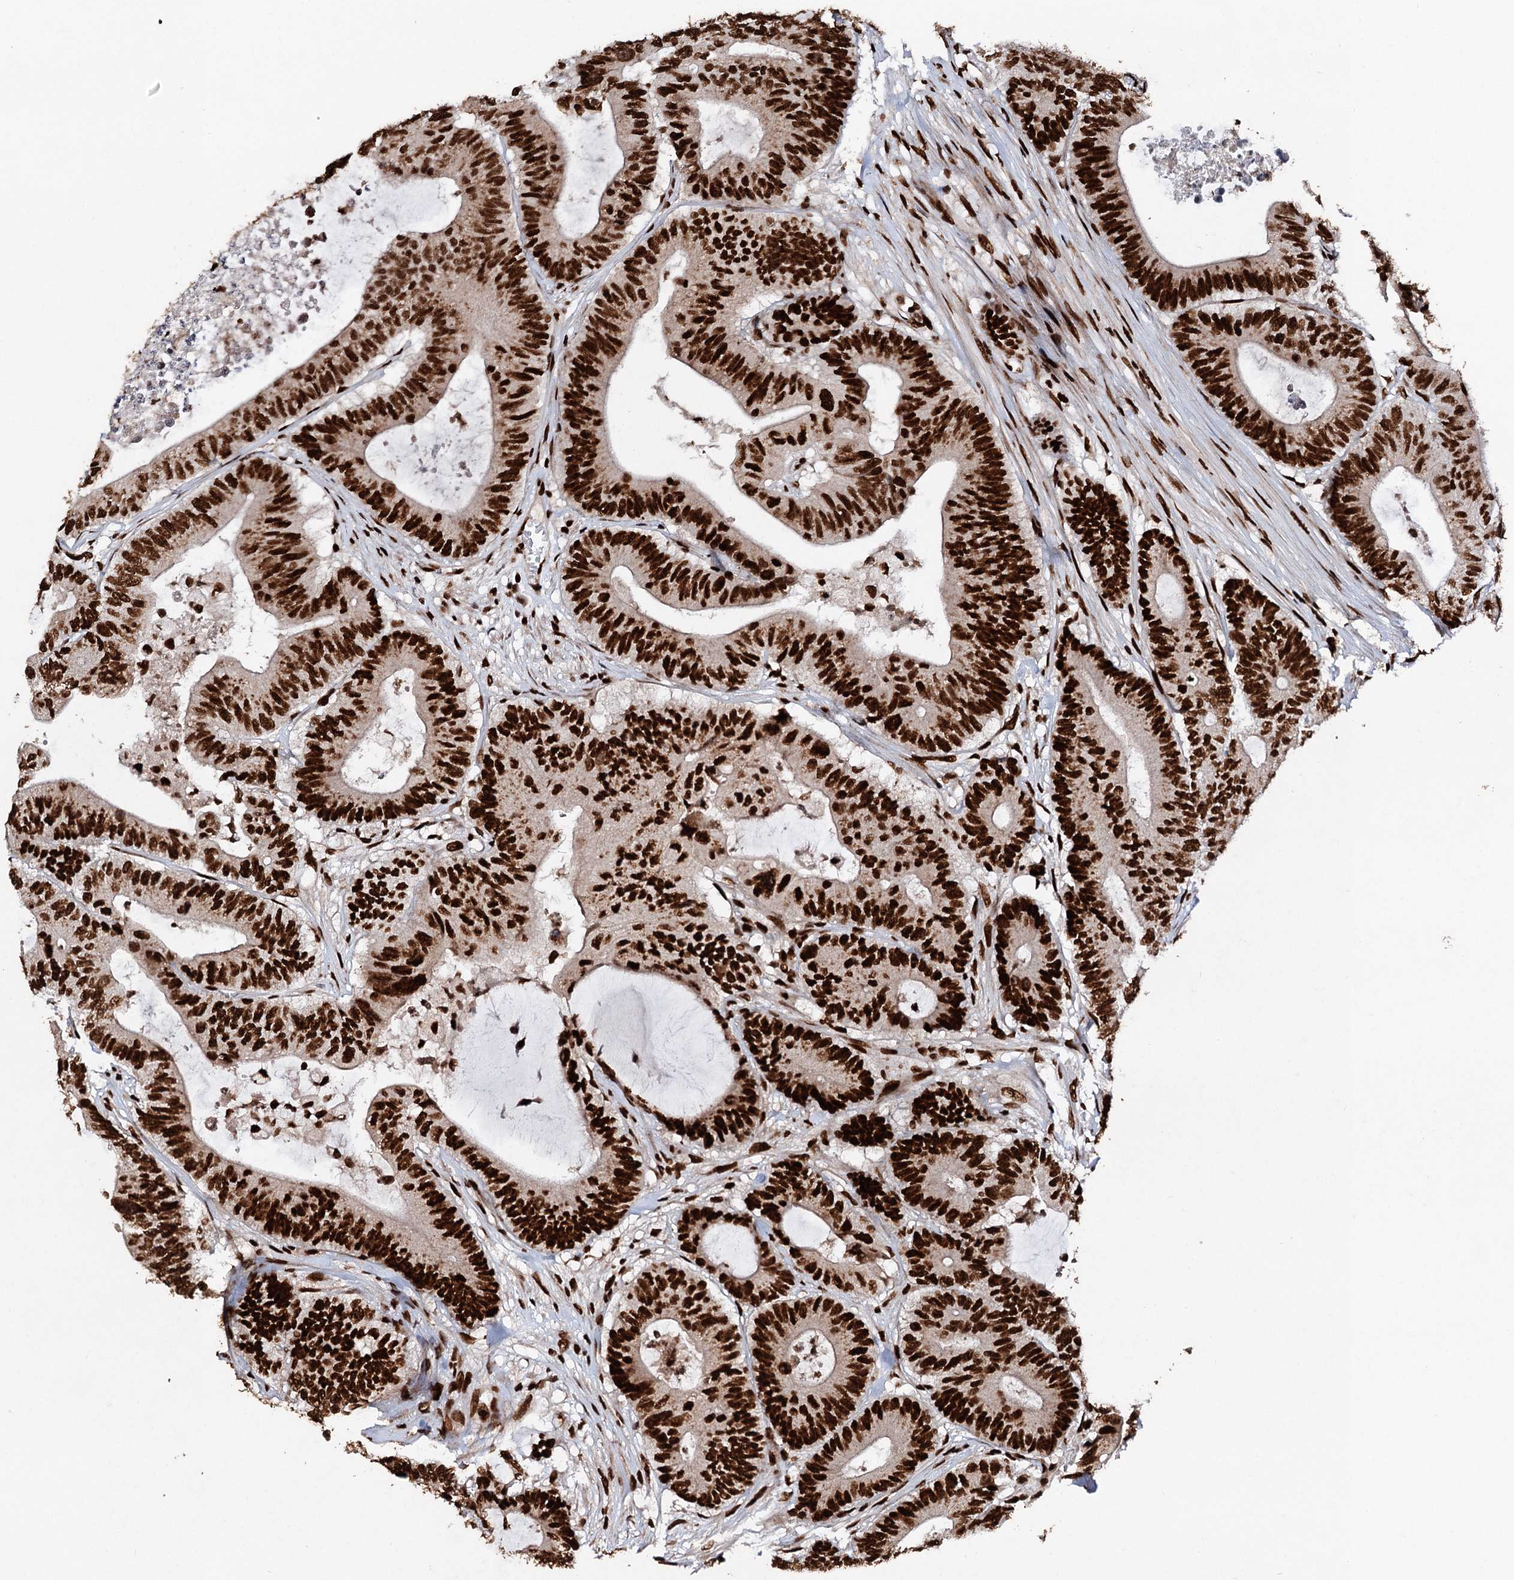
{"staining": {"intensity": "strong", "quantity": ">75%", "location": "nuclear"}, "tissue": "colorectal cancer", "cell_type": "Tumor cells", "image_type": "cancer", "snomed": [{"axis": "morphology", "description": "Adenocarcinoma, NOS"}, {"axis": "topography", "description": "Colon"}], "caption": "A high amount of strong nuclear expression is identified in approximately >75% of tumor cells in colorectal cancer (adenocarcinoma) tissue.", "gene": "MATR3", "patient": {"sex": "female", "age": 84}}